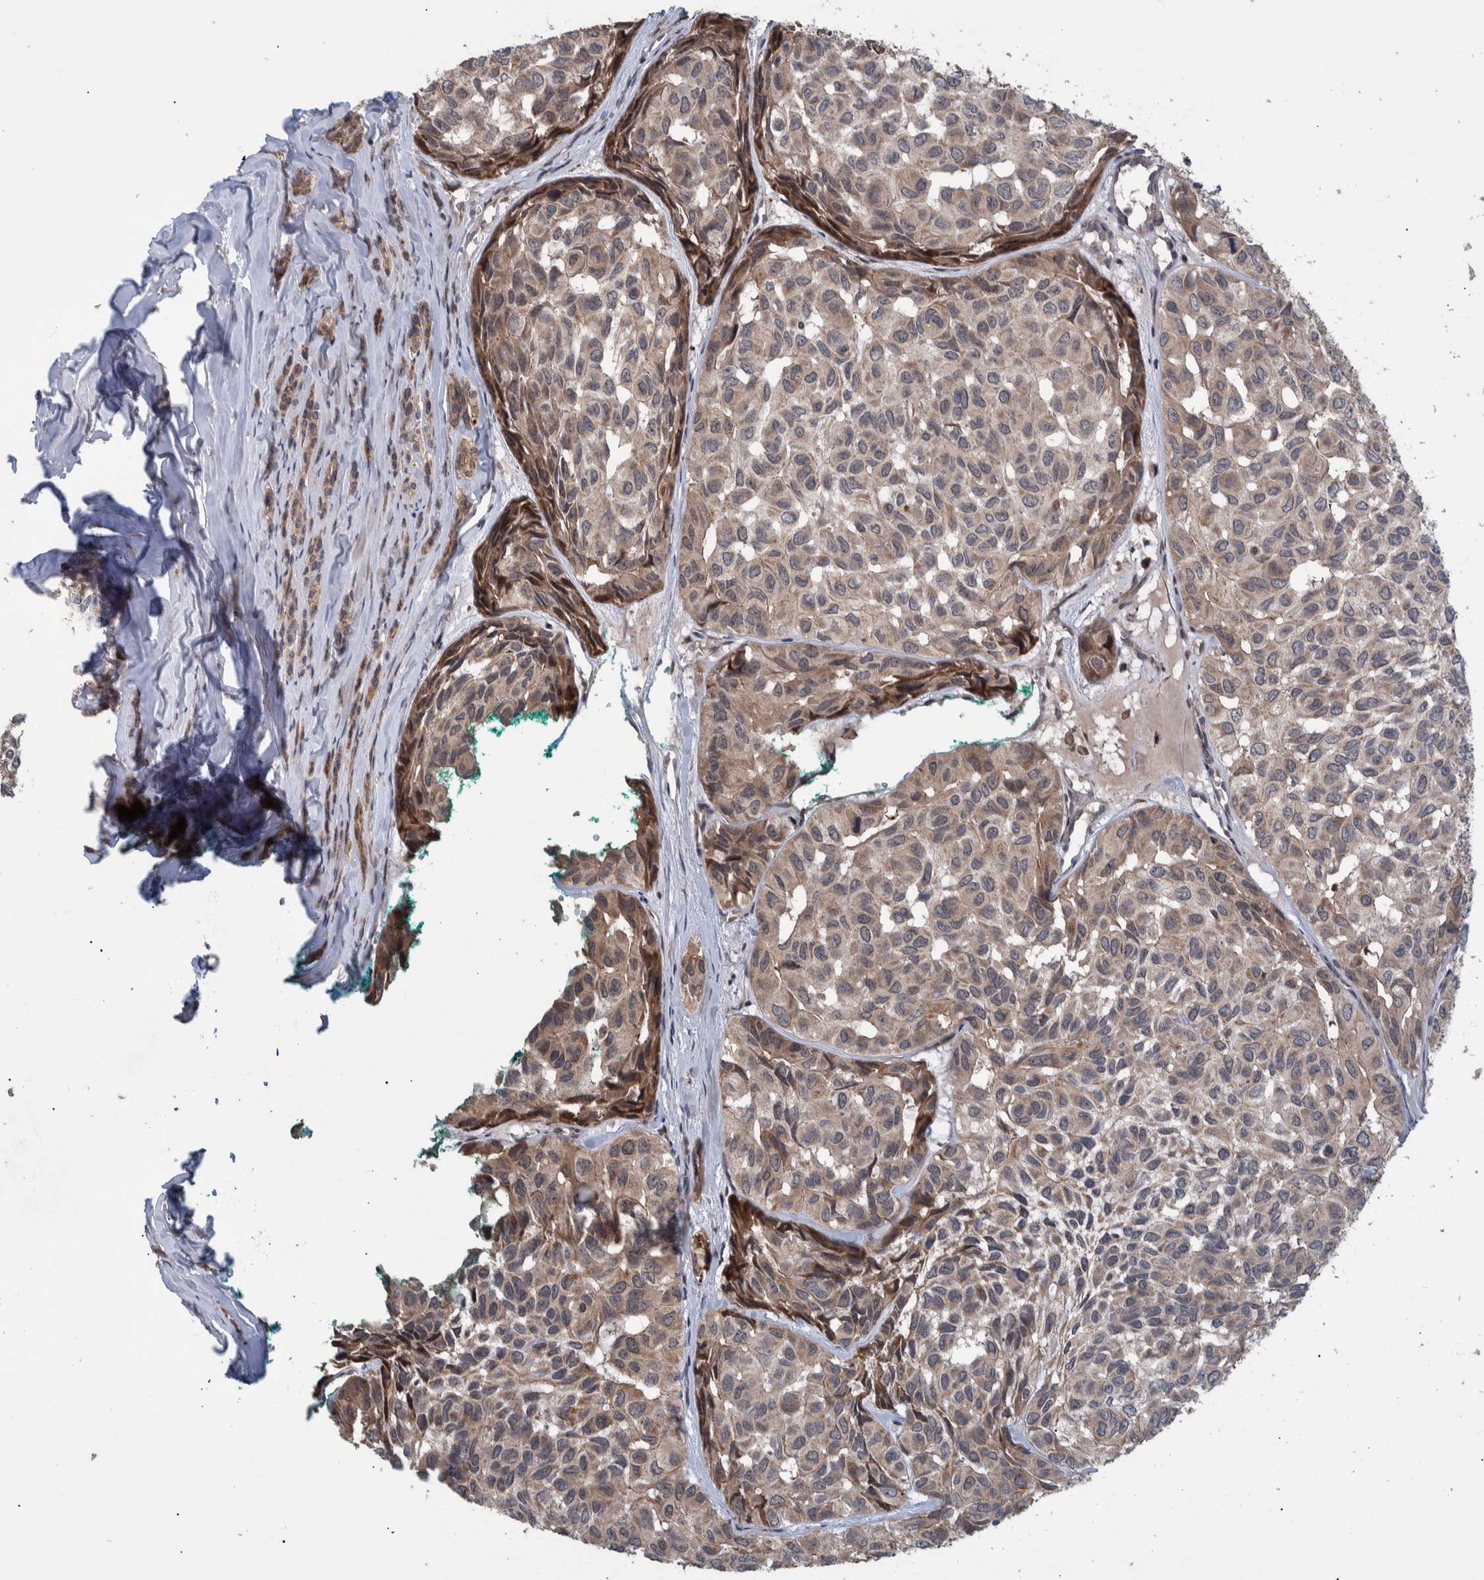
{"staining": {"intensity": "moderate", "quantity": "<25%", "location": "cytoplasmic/membranous"}, "tissue": "head and neck cancer", "cell_type": "Tumor cells", "image_type": "cancer", "snomed": [{"axis": "morphology", "description": "Adenocarcinoma, NOS"}, {"axis": "topography", "description": "Salivary gland, NOS"}, {"axis": "topography", "description": "Head-Neck"}], "caption": "IHC of head and neck cancer (adenocarcinoma) exhibits low levels of moderate cytoplasmic/membranous staining in approximately <25% of tumor cells.", "gene": "B3GNTL1", "patient": {"sex": "female", "age": 76}}